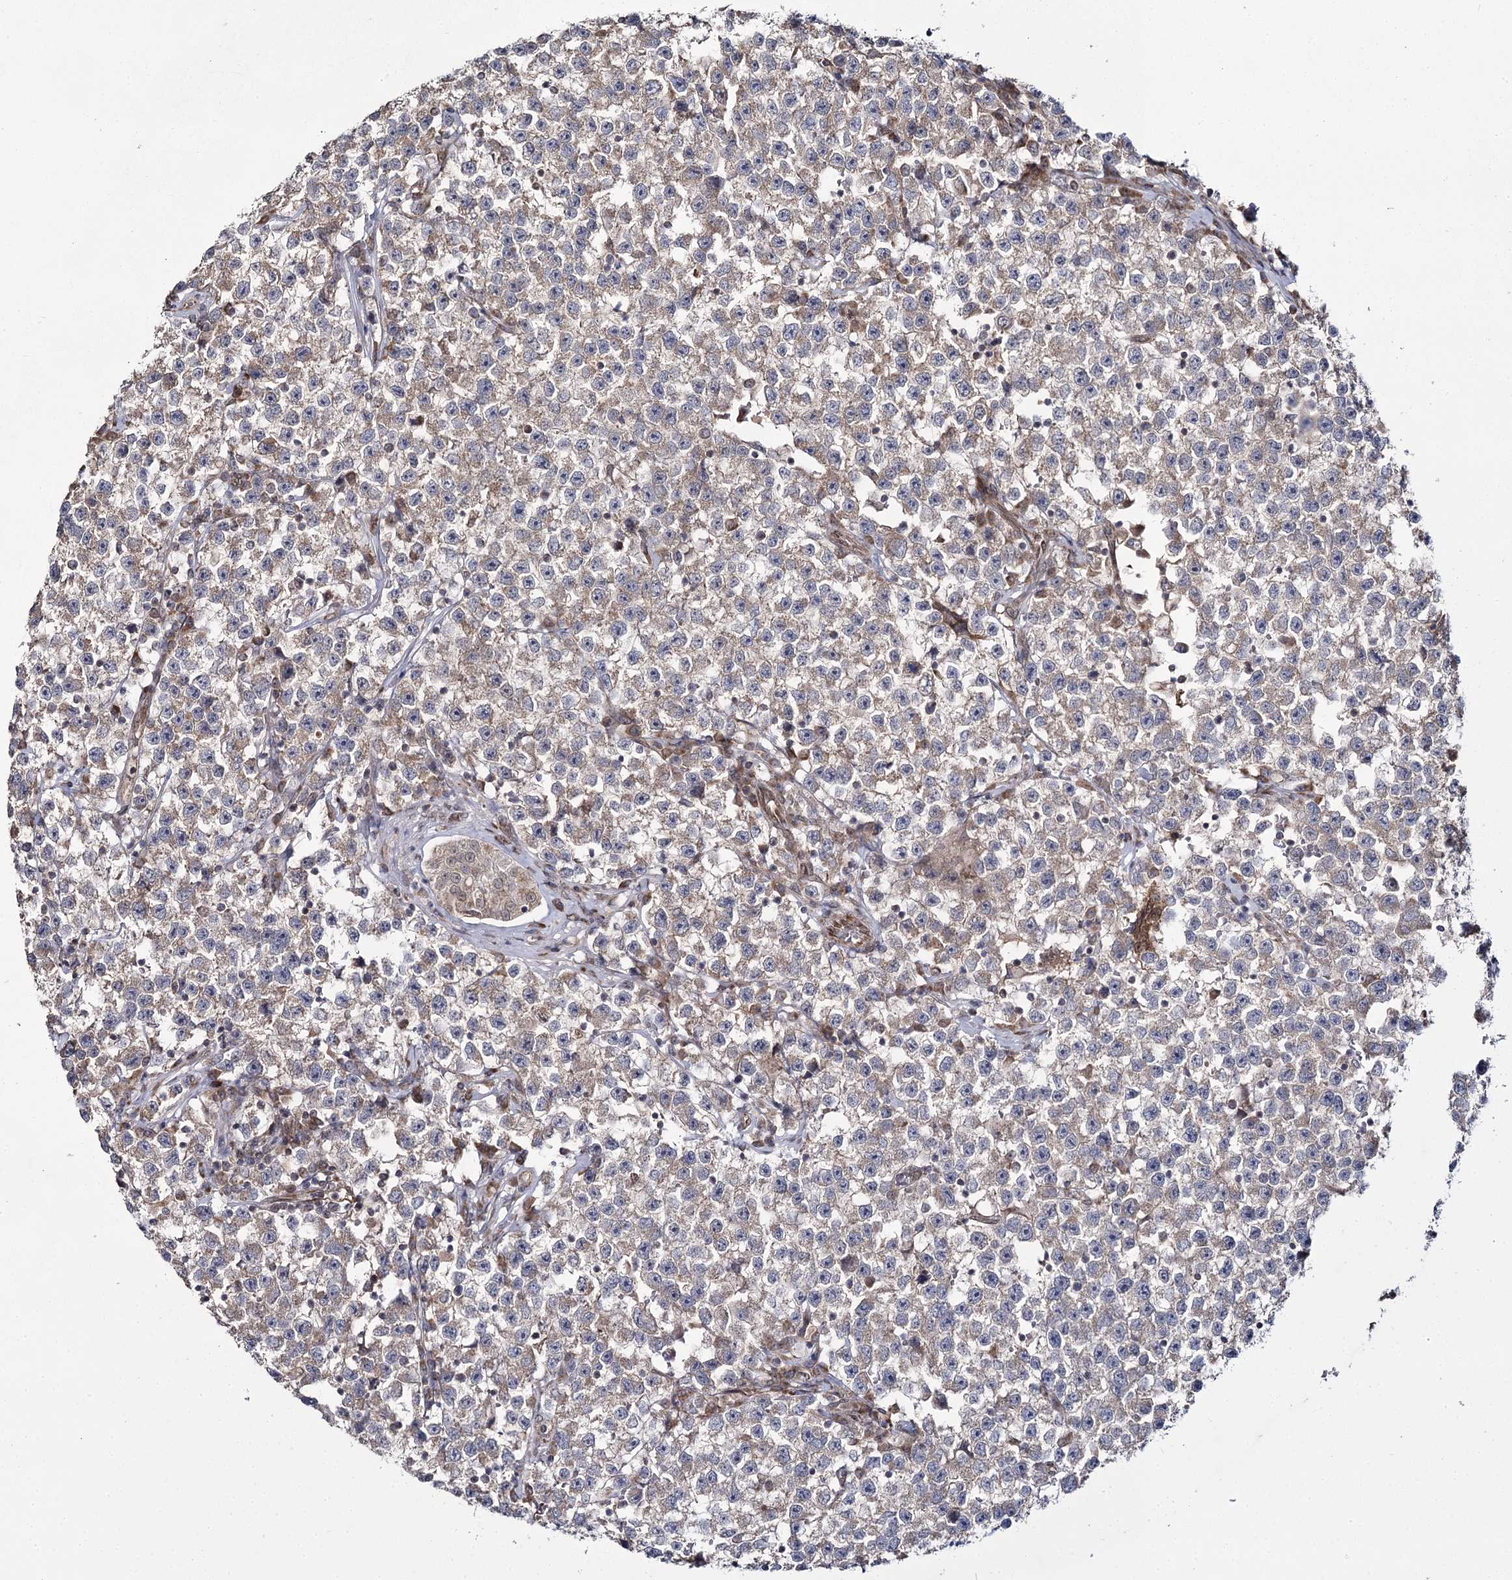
{"staining": {"intensity": "weak", "quantity": "25%-75%", "location": "cytoplasmic/membranous"}, "tissue": "testis cancer", "cell_type": "Tumor cells", "image_type": "cancer", "snomed": [{"axis": "morphology", "description": "Seminoma, NOS"}, {"axis": "topography", "description": "Testis"}], "caption": "A photomicrograph of human testis seminoma stained for a protein reveals weak cytoplasmic/membranous brown staining in tumor cells. (brown staining indicates protein expression, while blue staining denotes nuclei).", "gene": "TRNT1", "patient": {"sex": "male", "age": 22}}